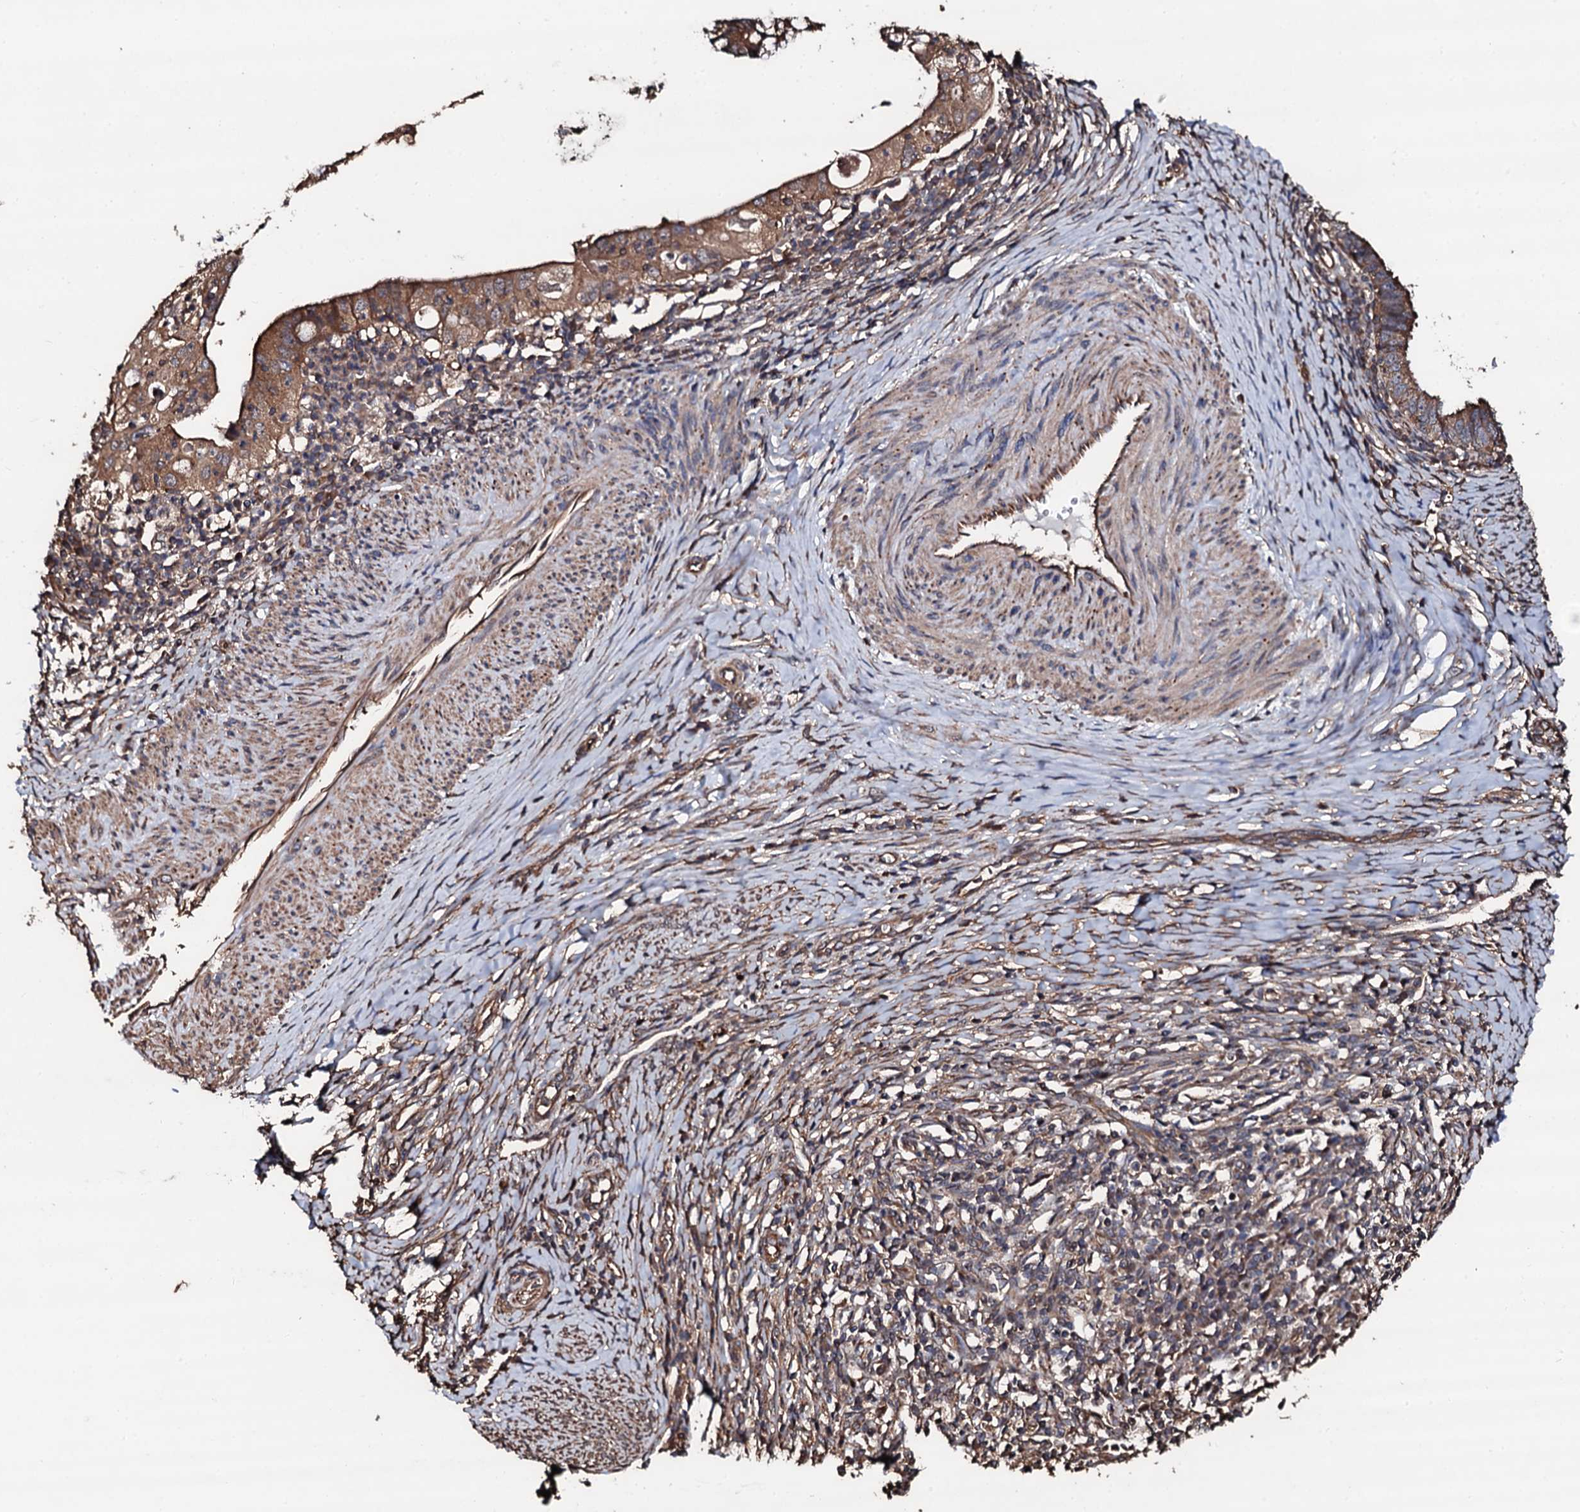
{"staining": {"intensity": "moderate", "quantity": ">75%", "location": "cytoplasmic/membranous"}, "tissue": "cervical cancer", "cell_type": "Tumor cells", "image_type": "cancer", "snomed": [{"axis": "morphology", "description": "Adenocarcinoma, NOS"}, {"axis": "topography", "description": "Cervix"}], "caption": "Approximately >75% of tumor cells in human adenocarcinoma (cervical) exhibit moderate cytoplasmic/membranous protein staining as visualized by brown immunohistochemical staining.", "gene": "CKAP5", "patient": {"sex": "female", "age": 36}}